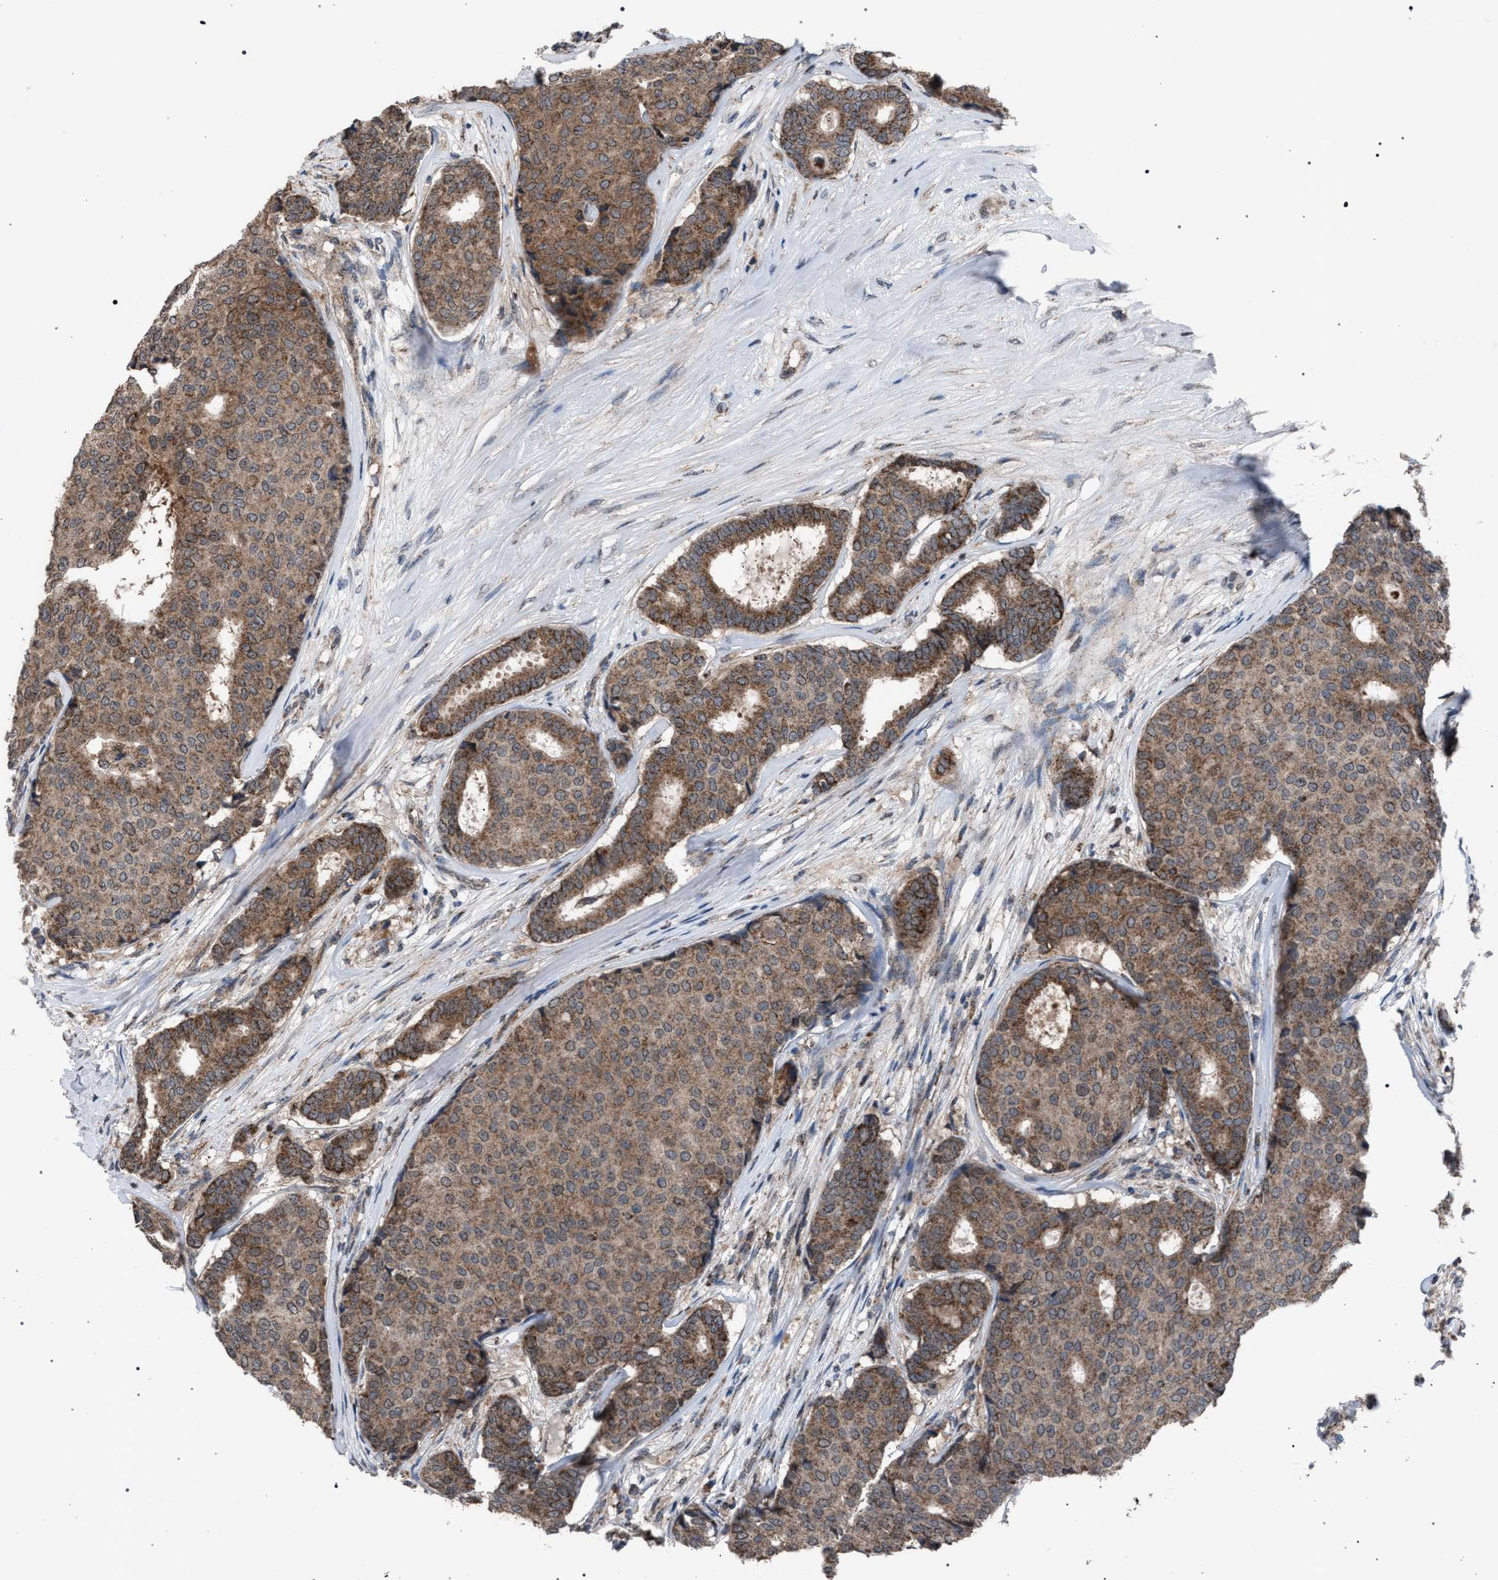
{"staining": {"intensity": "moderate", "quantity": ">75%", "location": "cytoplasmic/membranous"}, "tissue": "breast cancer", "cell_type": "Tumor cells", "image_type": "cancer", "snomed": [{"axis": "morphology", "description": "Duct carcinoma"}, {"axis": "topography", "description": "Breast"}], "caption": "Protein expression analysis of breast cancer displays moderate cytoplasmic/membranous staining in about >75% of tumor cells.", "gene": "HSD17B4", "patient": {"sex": "female", "age": 75}}